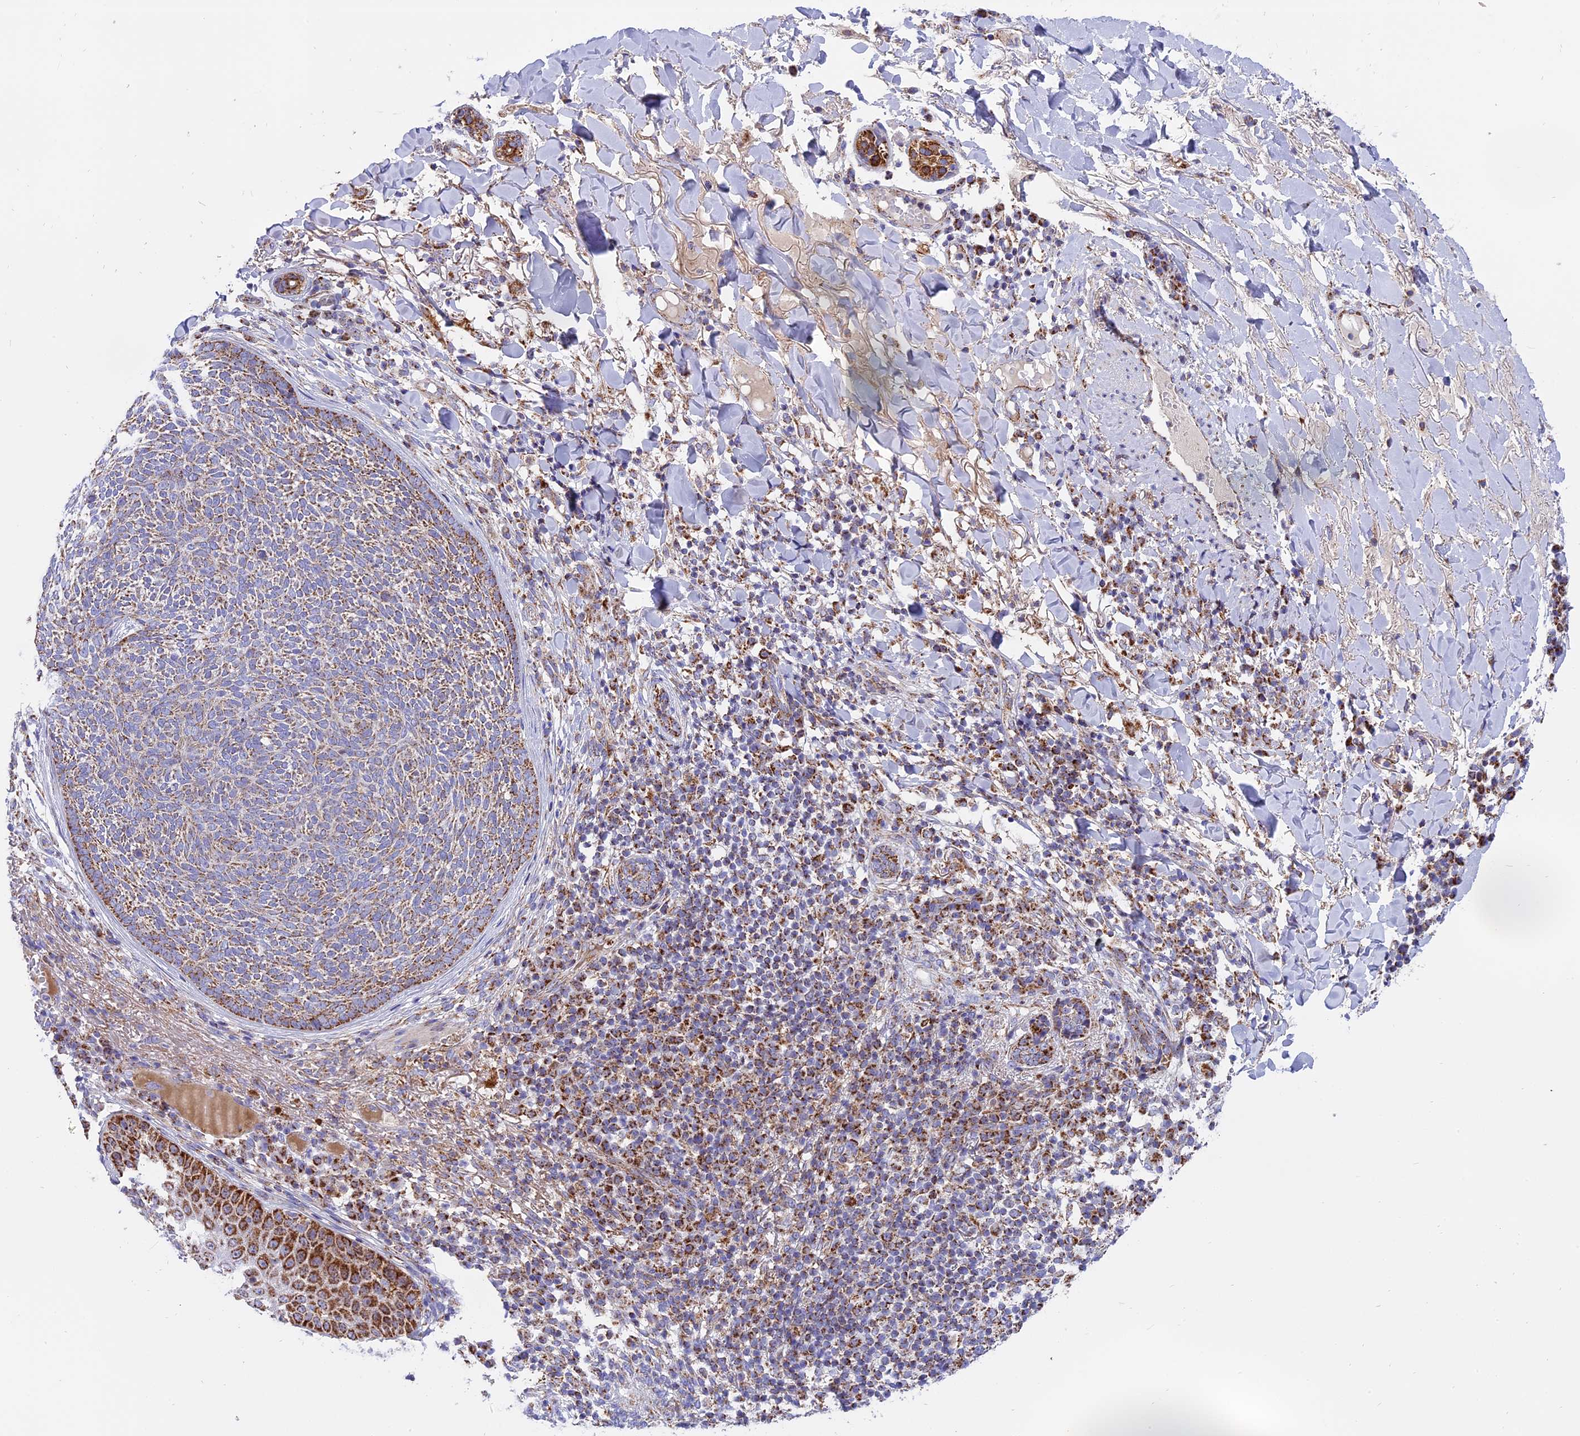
{"staining": {"intensity": "moderate", "quantity": ">75%", "location": "cytoplasmic/membranous"}, "tissue": "skin cancer", "cell_type": "Tumor cells", "image_type": "cancer", "snomed": [{"axis": "morphology", "description": "Basal cell carcinoma"}, {"axis": "topography", "description": "Skin"}], "caption": "Brown immunohistochemical staining in basal cell carcinoma (skin) displays moderate cytoplasmic/membranous positivity in approximately >75% of tumor cells.", "gene": "MRPS34", "patient": {"sex": "male", "age": 85}}